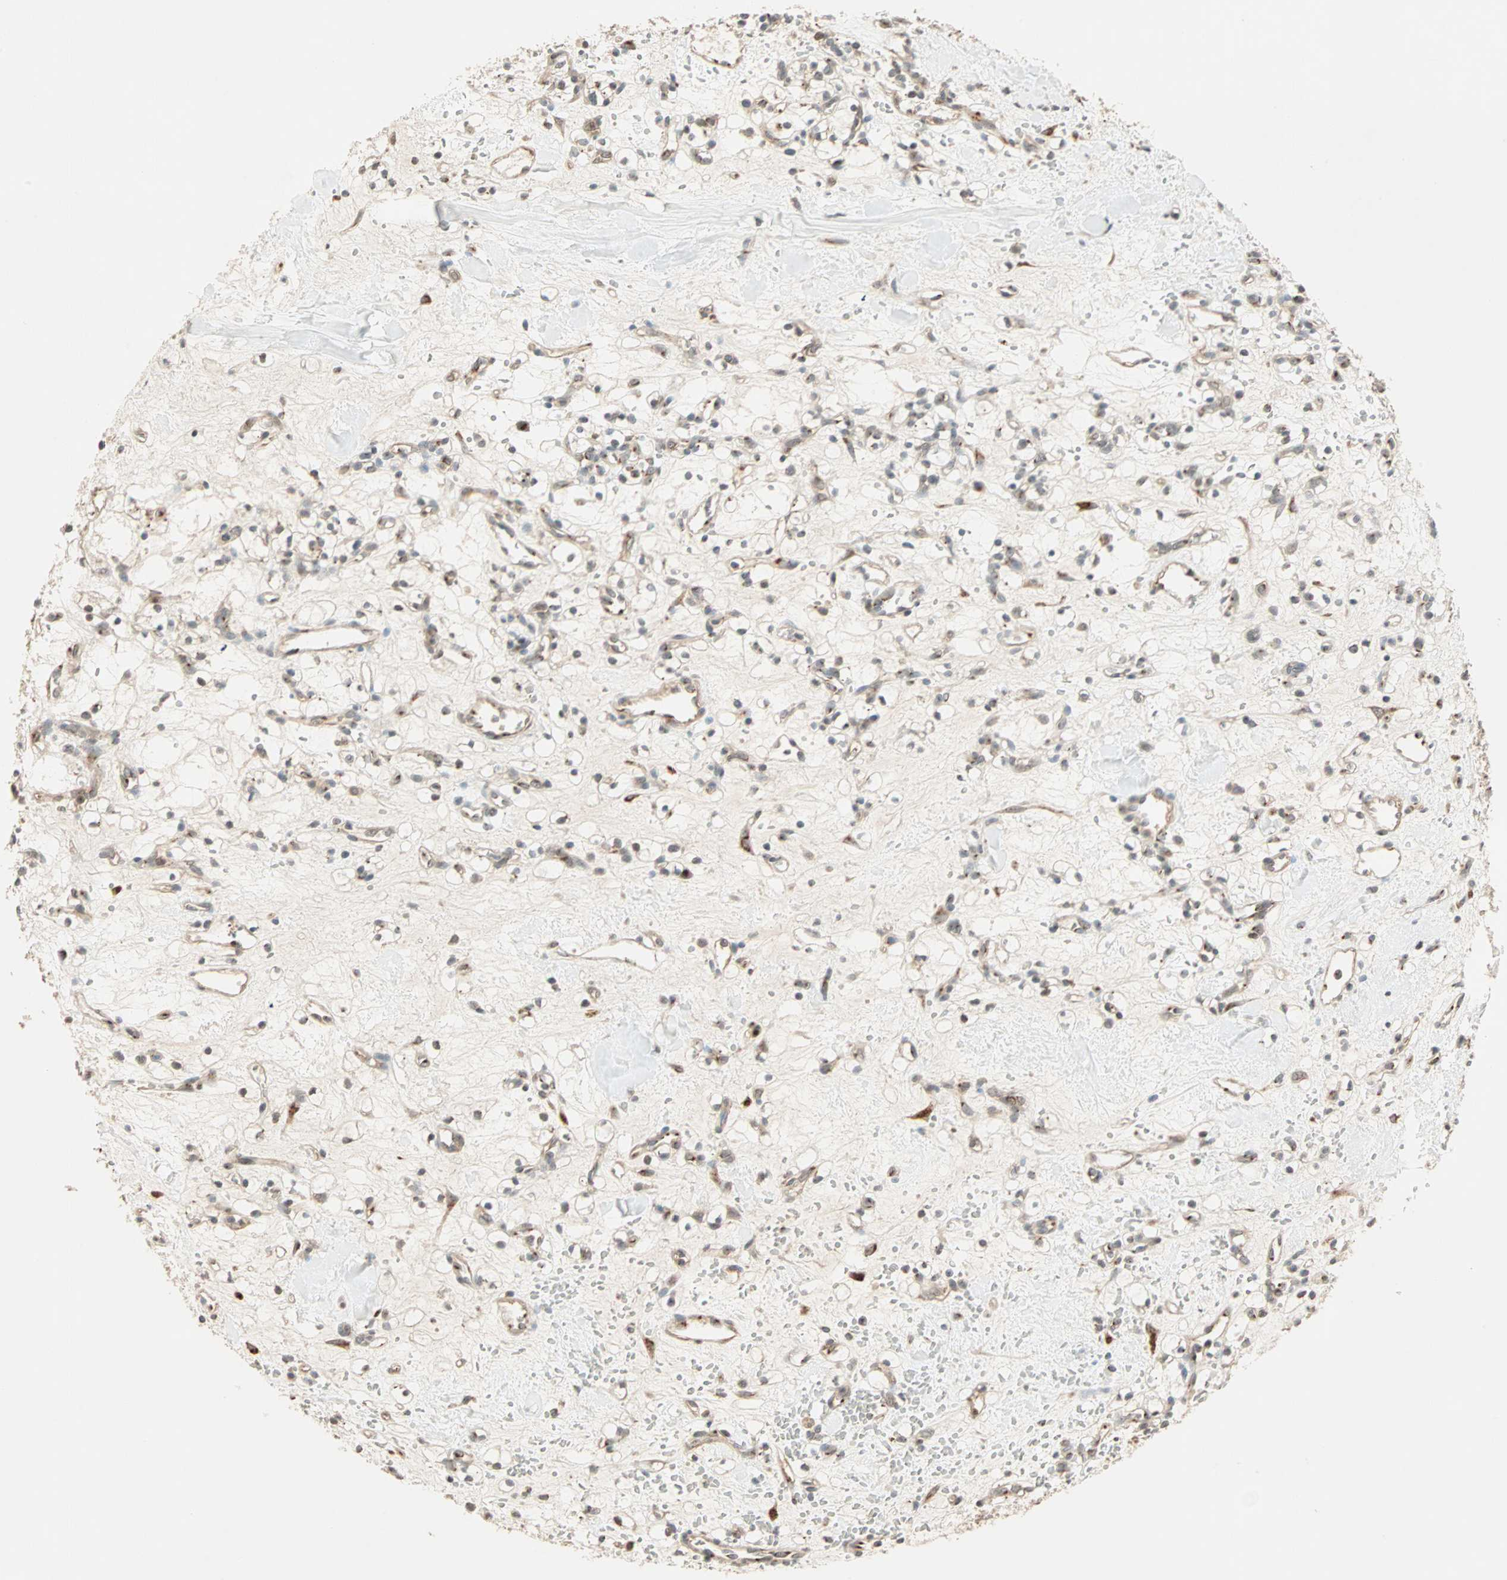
{"staining": {"intensity": "weak", "quantity": "<25%", "location": "cytoplasmic/membranous"}, "tissue": "renal cancer", "cell_type": "Tumor cells", "image_type": "cancer", "snomed": [{"axis": "morphology", "description": "Adenocarcinoma, NOS"}, {"axis": "topography", "description": "Kidney"}], "caption": "High magnification brightfield microscopy of adenocarcinoma (renal) stained with DAB (brown) and counterstained with hematoxylin (blue): tumor cells show no significant positivity.", "gene": "PRDM2", "patient": {"sex": "female", "age": 60}}